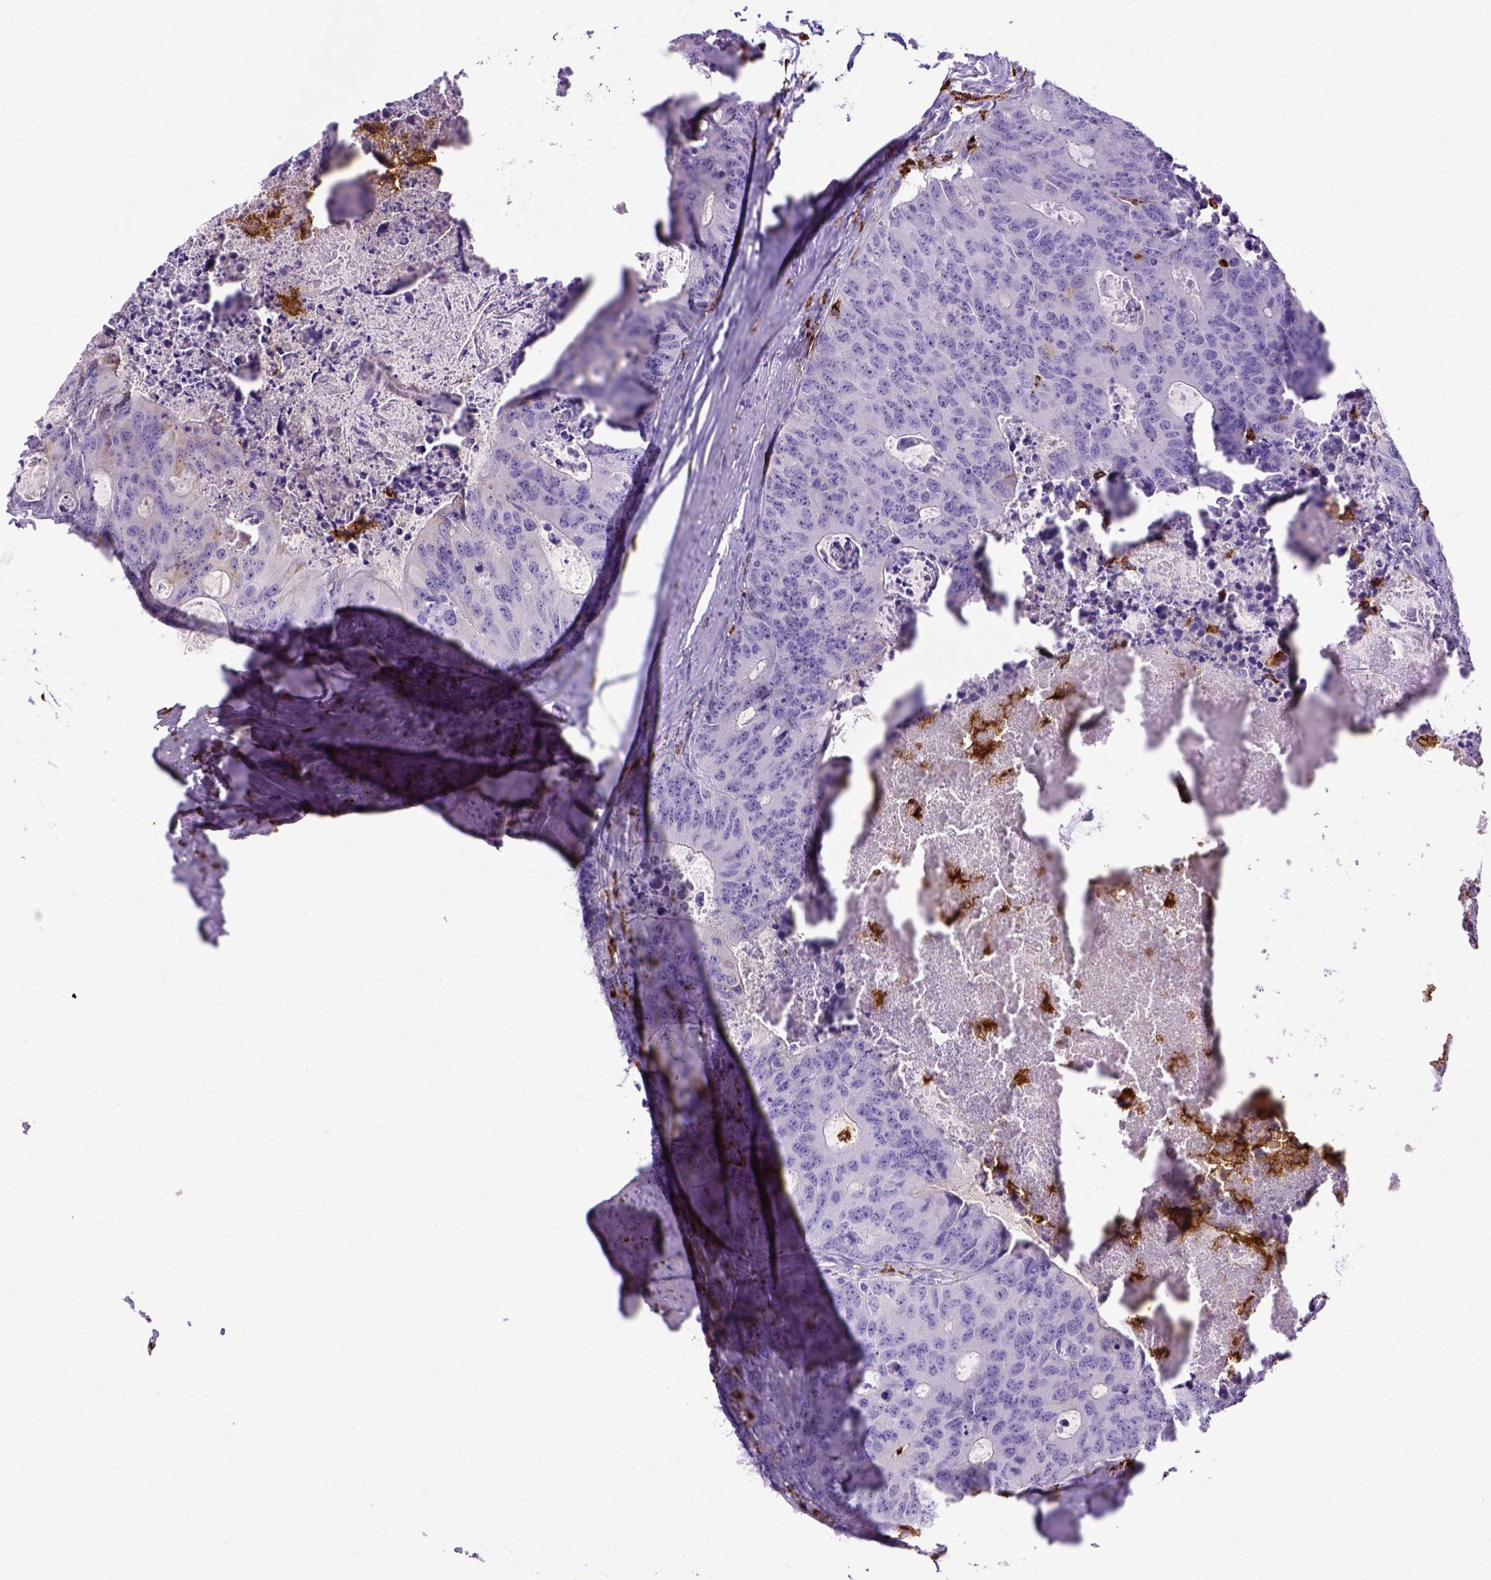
{"staining": {"intensity": "negative", "quantity": "none", "location": "none"}, "tissue": "colorectal cancer", "cell_type": "Tumor cells", "image_type": "cancer", "snomed": [{"axis": "morphology", "description": "Adenocarcinoma, NOS"}, {"axis": "topography", "description": "Colon"}], "caption": "Histopathology image shows no significant protein positivity in tumor cells of colorectal cancer (adenocarcinoma).", "gene": "CD68", "patient": {"sex": "male", "age": 67}}